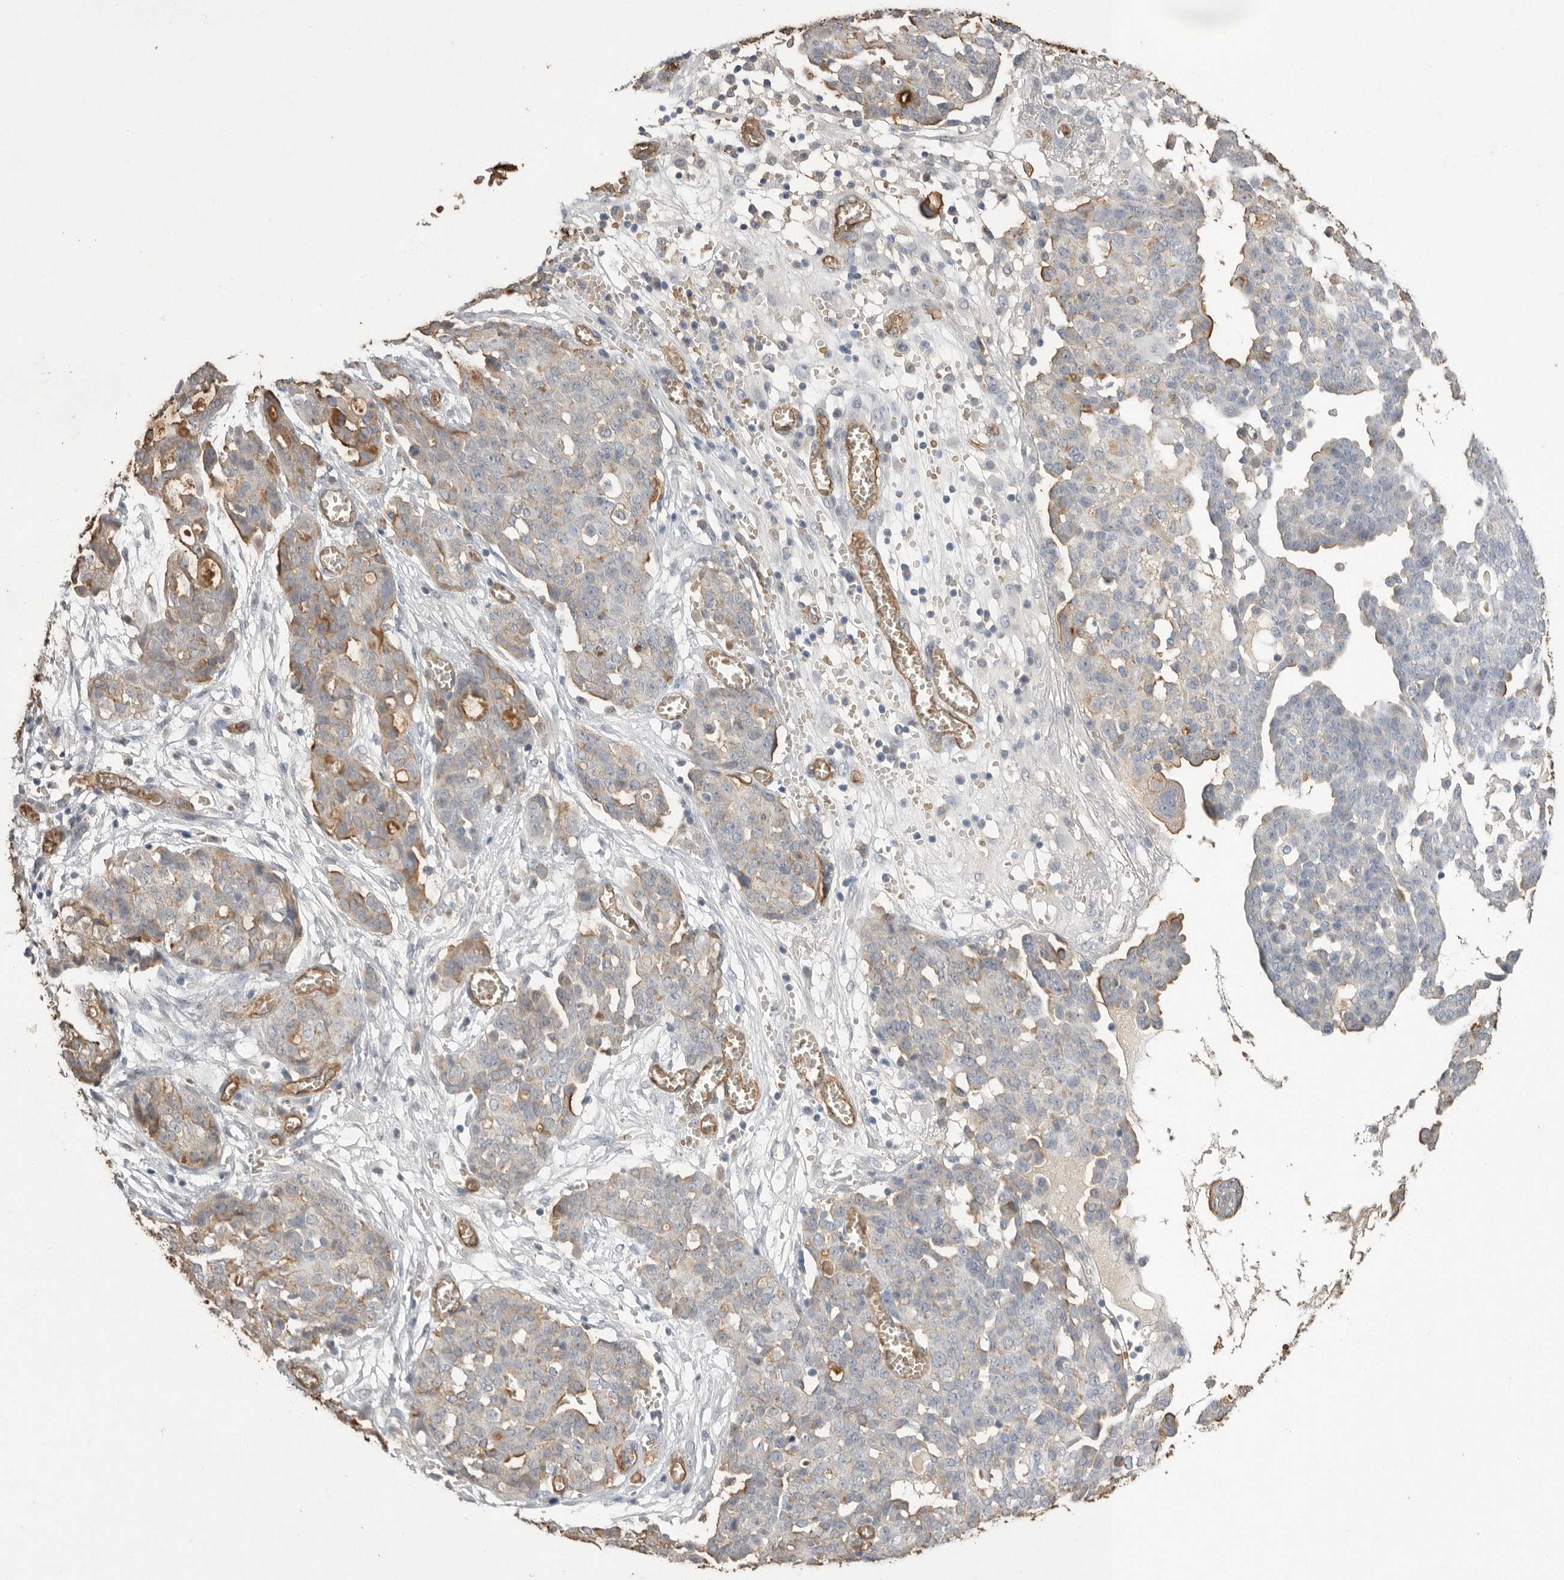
{"staining": {"intensity": "weak", "quantity": "<25%", "location": "cytoplasmic/membranous"}, "tissue": "ovarian cancer", "cell_type": "Tumor cells", "image_type": "cancer", "snomed": [{"axis": "morphology", "description": "Cystadenocarcinoma, serous, NOS"}, {"axis": "topography", "description": "Soft tissue"}, {"axis": "topography", "description": "Ovary"}], "caption": "Serous cystadenocarcinoma (ovarian) stained for a protein using IHC reveals no positivity tumor cells.", "gene": "IL27", "patient": {"sex": "female", "age": 57}}